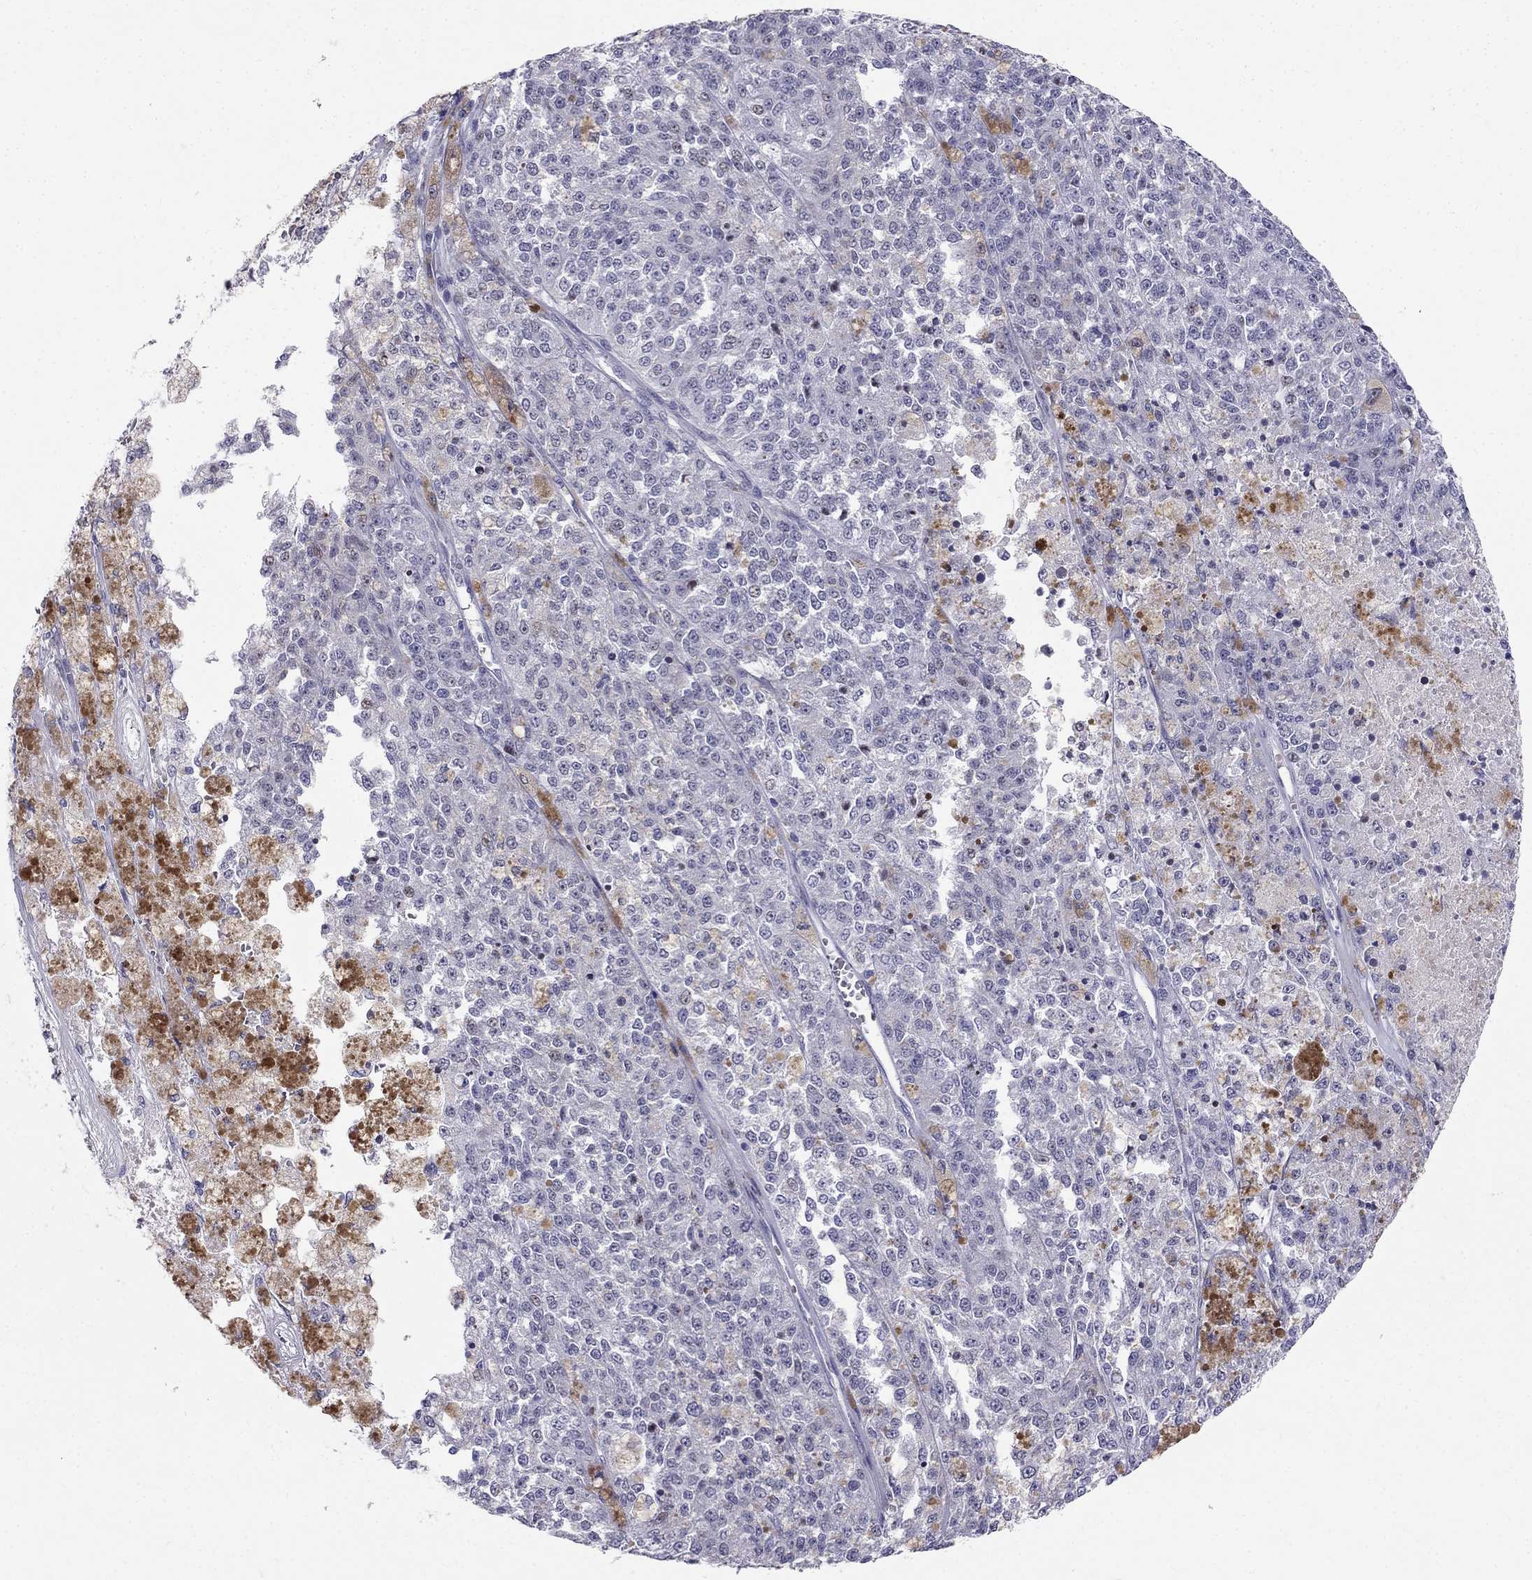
{"staining": {"intensity": "negative", "quantity": "none", "location": "none"}, "tissue": "melanoma", "cell_type": "Tumor cells", "image_type": "cancer", "snomed": [{"axis": "morphology", "description": "Malignant melanoma, Metastatic site"}, {"axis": "topography", "description": "Lymph node"}], "caption": "High magnification brightfield microscopy of melanoma stained with DAB (3,3'-diaminobenzidine) (brown) and counterstained with hematoxylin (blue): tumor cells show no significant positivity. The staining was performed using DAB (3,3'-diaminobenzidine) to visualize the protein expression in brown, while the nuclei were stained in blue with hematoxylin (Magnification: 20x).", "gene": "BAG5", "patient": {"sex": "female", "age": 64}}